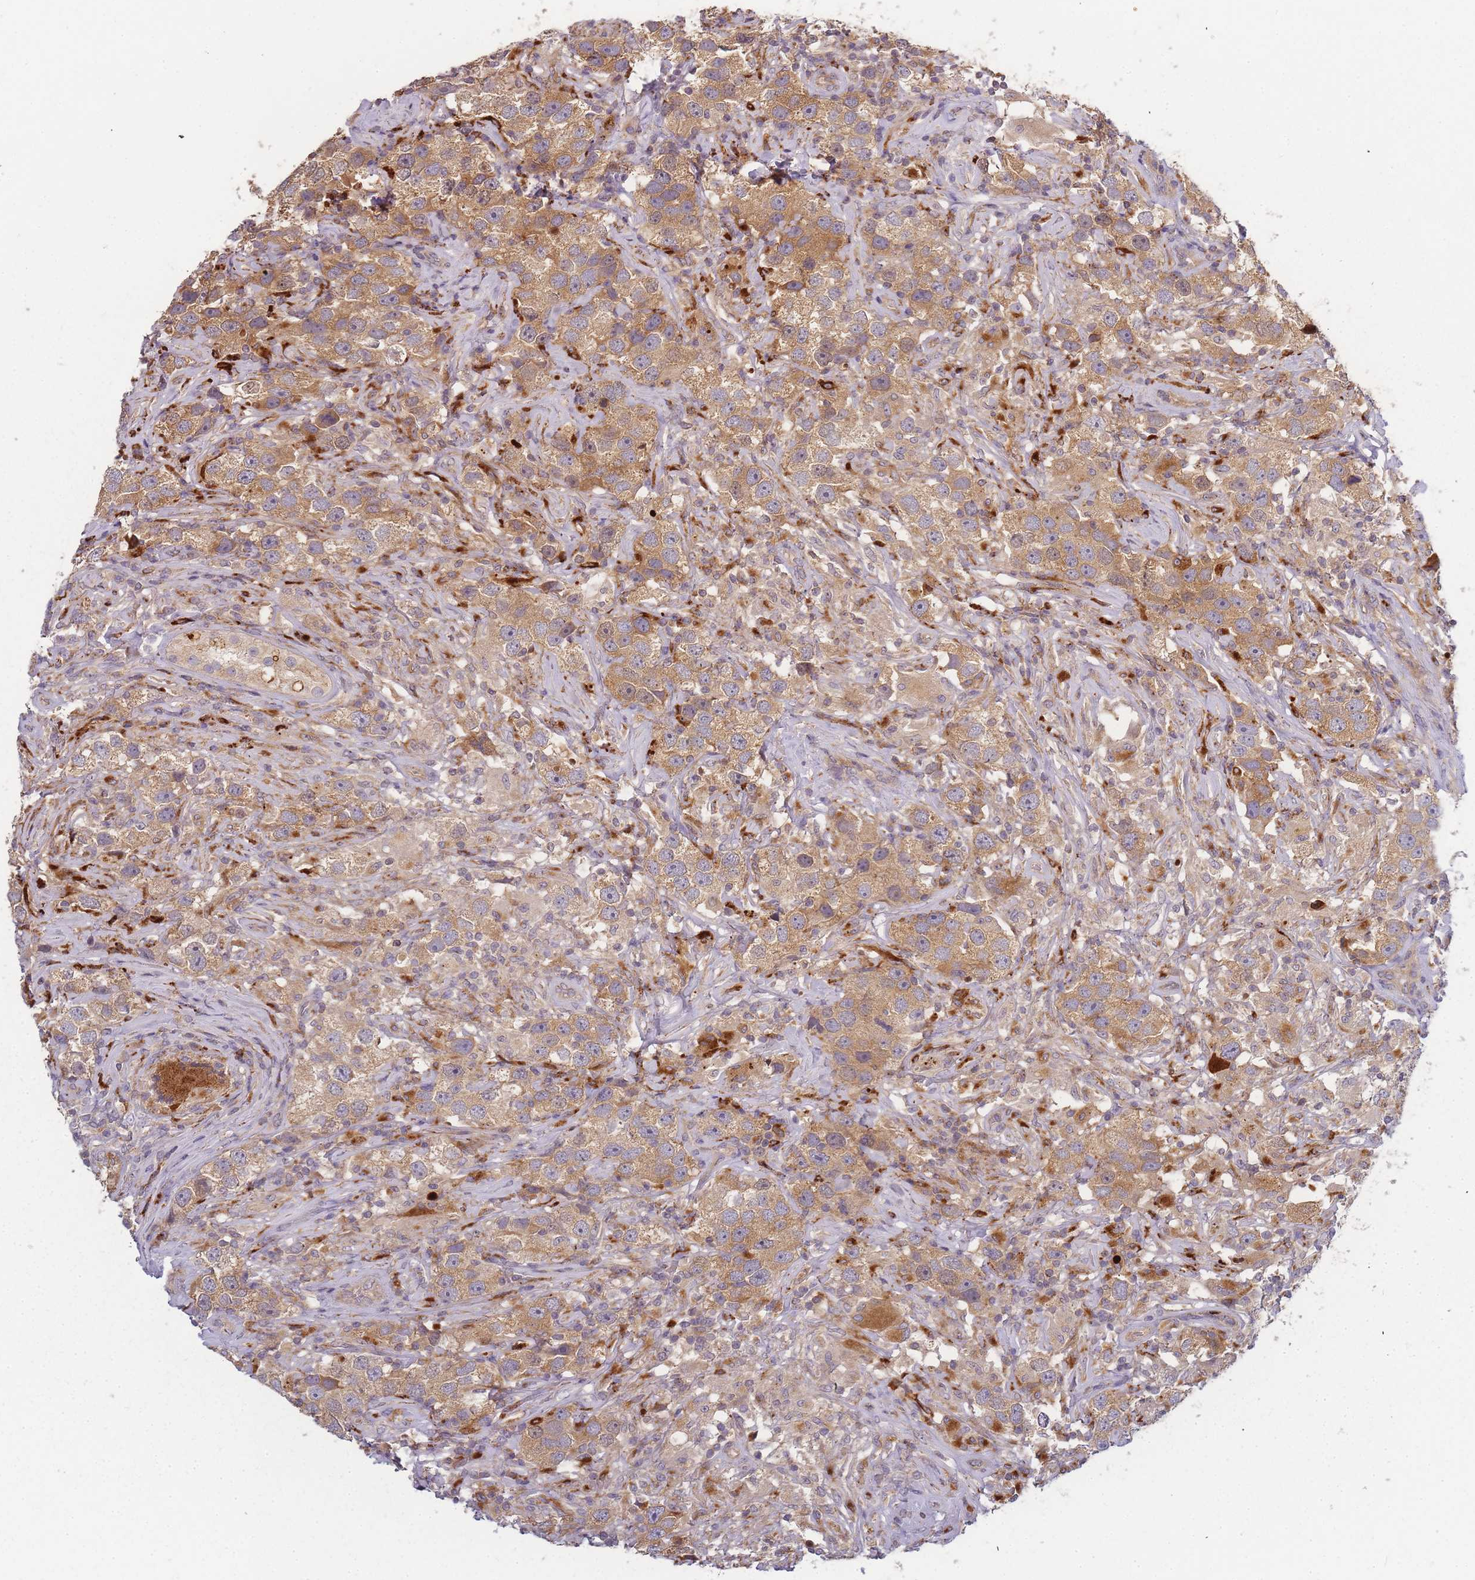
{"staining": {"intensity": "moderate", "quantity": ">75%", "location": "cytoplasmic/membranous"}, "tissue": "testis cancer", "cell_type": "Tumor cells", "image_type": "cancer", "snomed": [{"axis": "morphology", "description": "Seminoma, NOS"}, {"axis": "topography", "description": "Testis"}], "caption": "Tumor cells display medium levels of moderate cytoplasmic/membranous positivity in approximately >75% of cells in seminoma (testis).", "gene": "ATG5", "patient": {"sex": "male", "age": 49}}